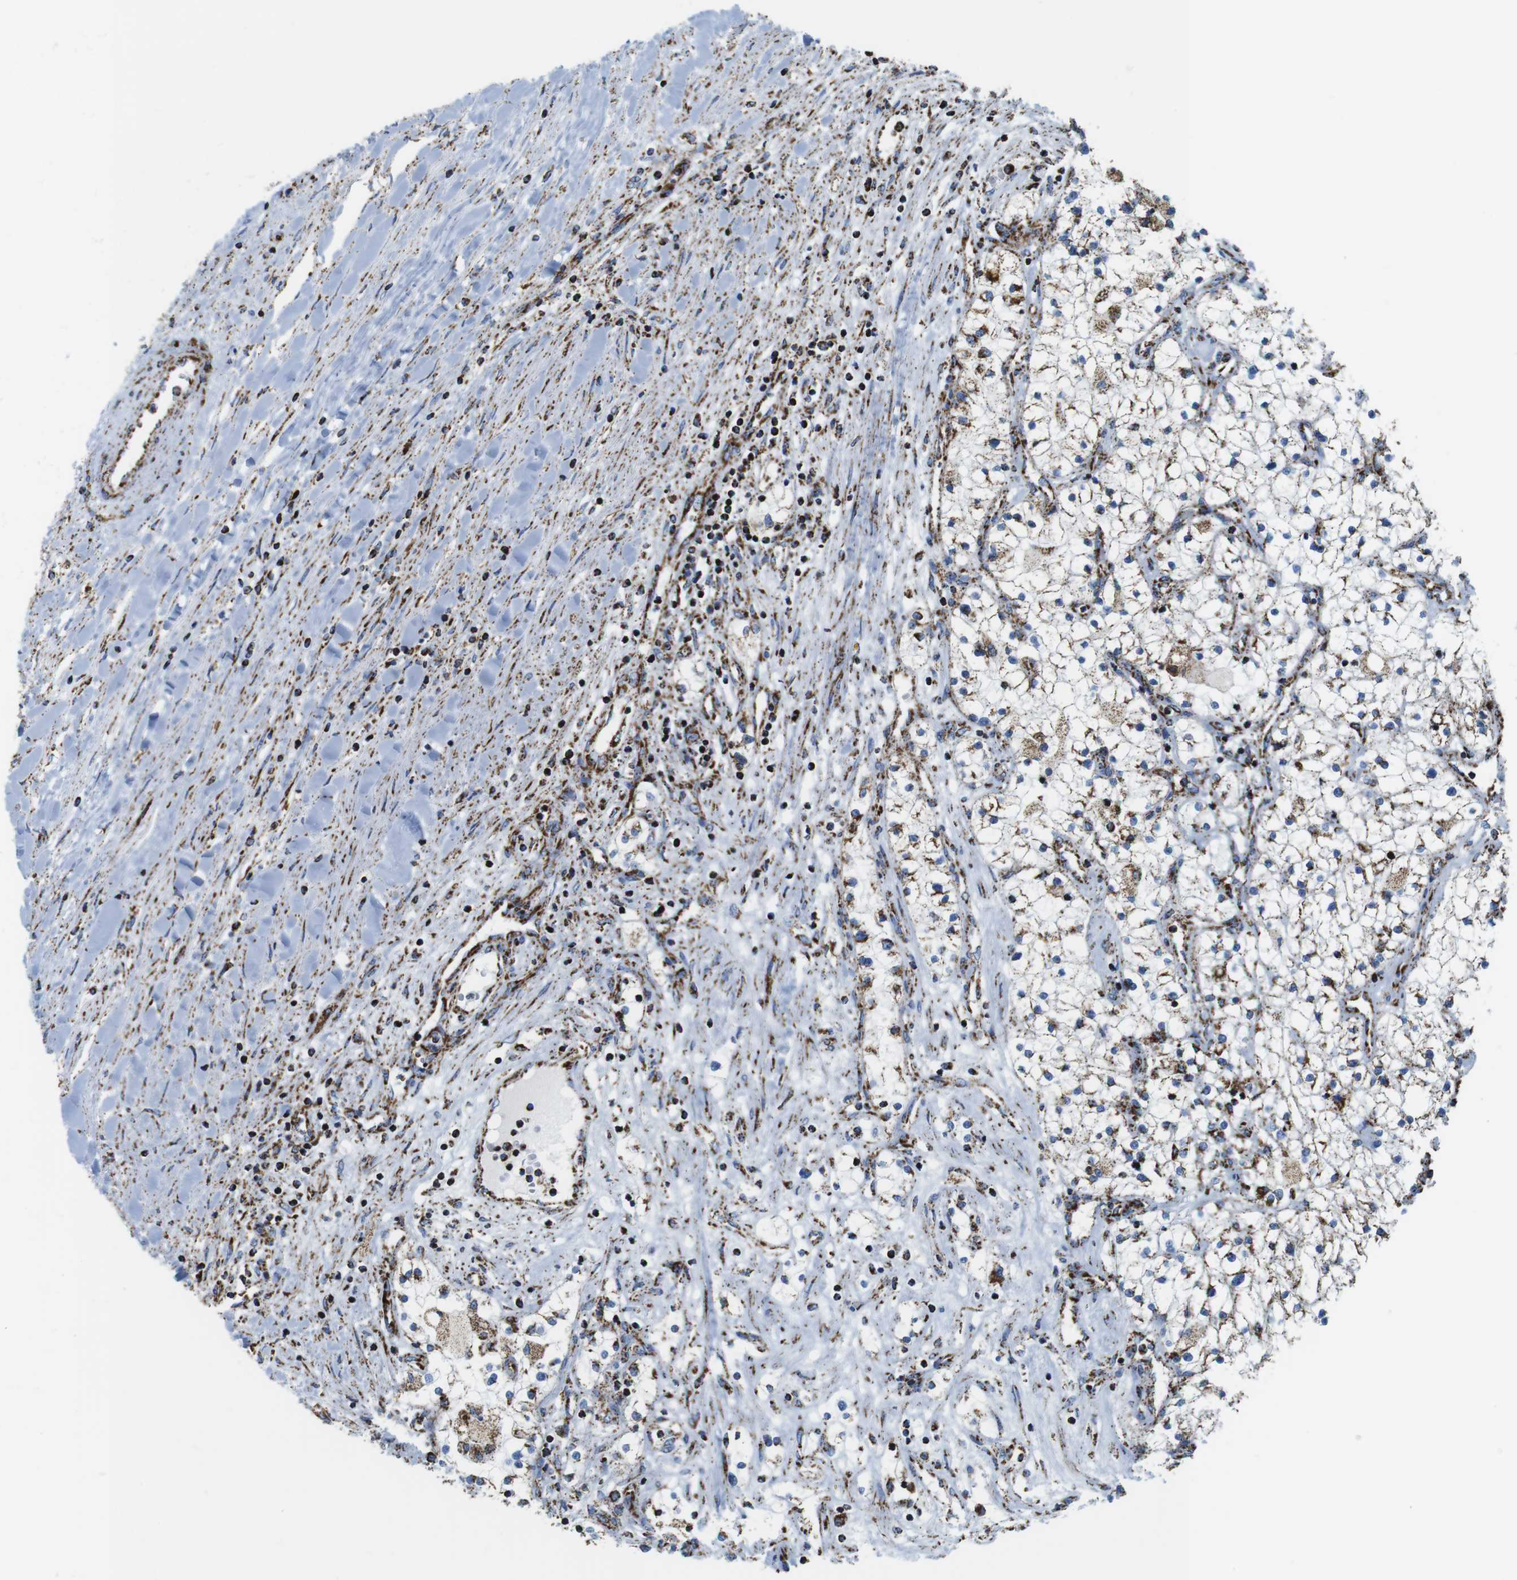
{"staining": {"intensity": "moderate", "quantity": ">75%", "location": "cytoplasmic/membranous"}, "tissue": "renal cancer", "cell_type": "Tumor cells", "image_type": "cancer", "snomed": [{"axis": "morphology", "description": "Adenocarcinoma, NOS"}, {"axis": "topography", "description": "Kidney"}], "caption": "Adenocarcinoma (renal) was stained to show a protein in brown. There is medium levels of moderate cytoplasmic/membranous positivity in approximately >75% of tumor cells.", "gene": "ATP5PO", "patient": {"sex": "male", "age": 68}}